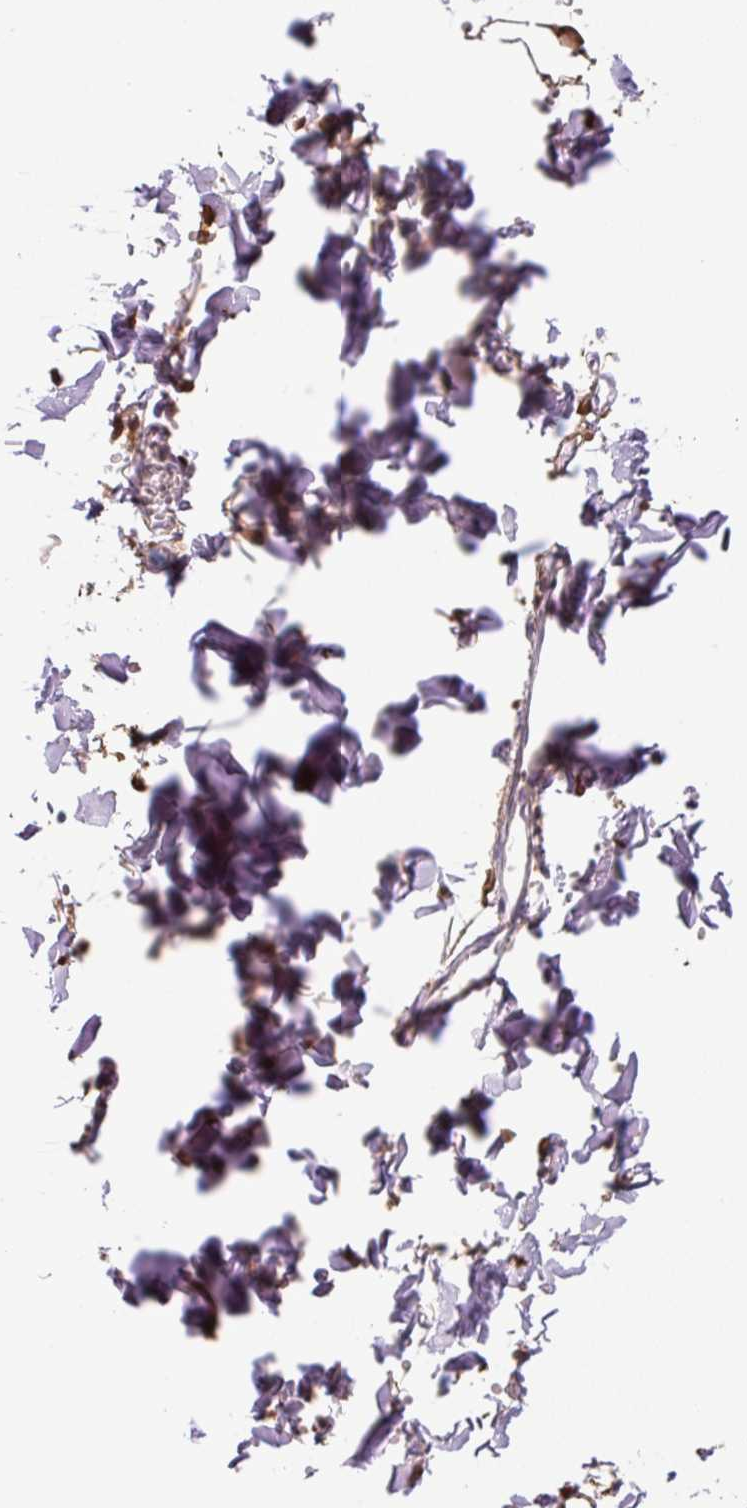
{"staining": {"intensity": "moderate", "quantity": "<25%", "location": "cytoplasmic/membranous"}, "tissue": "adipose tissue", "cell_type": "Adipocytes", "image_type": "normal", "snomed": [{"axis": "morphology", "description": "Normal tissue, NOS"}, {"axis": "topography", "description": "Cartilage tissue"}, {"axis": "topography", "description": "Bronchus"}, {"axis": "topography", "description": "Peripheral nerve tissue"}], "caption": "This is a micrograph of immunohistochemistry staining of unremarkable adipose tissue, which shows moderate positivity in the cytoplasmic/membranous of adipocytes.", "gene": "SGF29", "patient": {"sex": "female", "age": 59}}